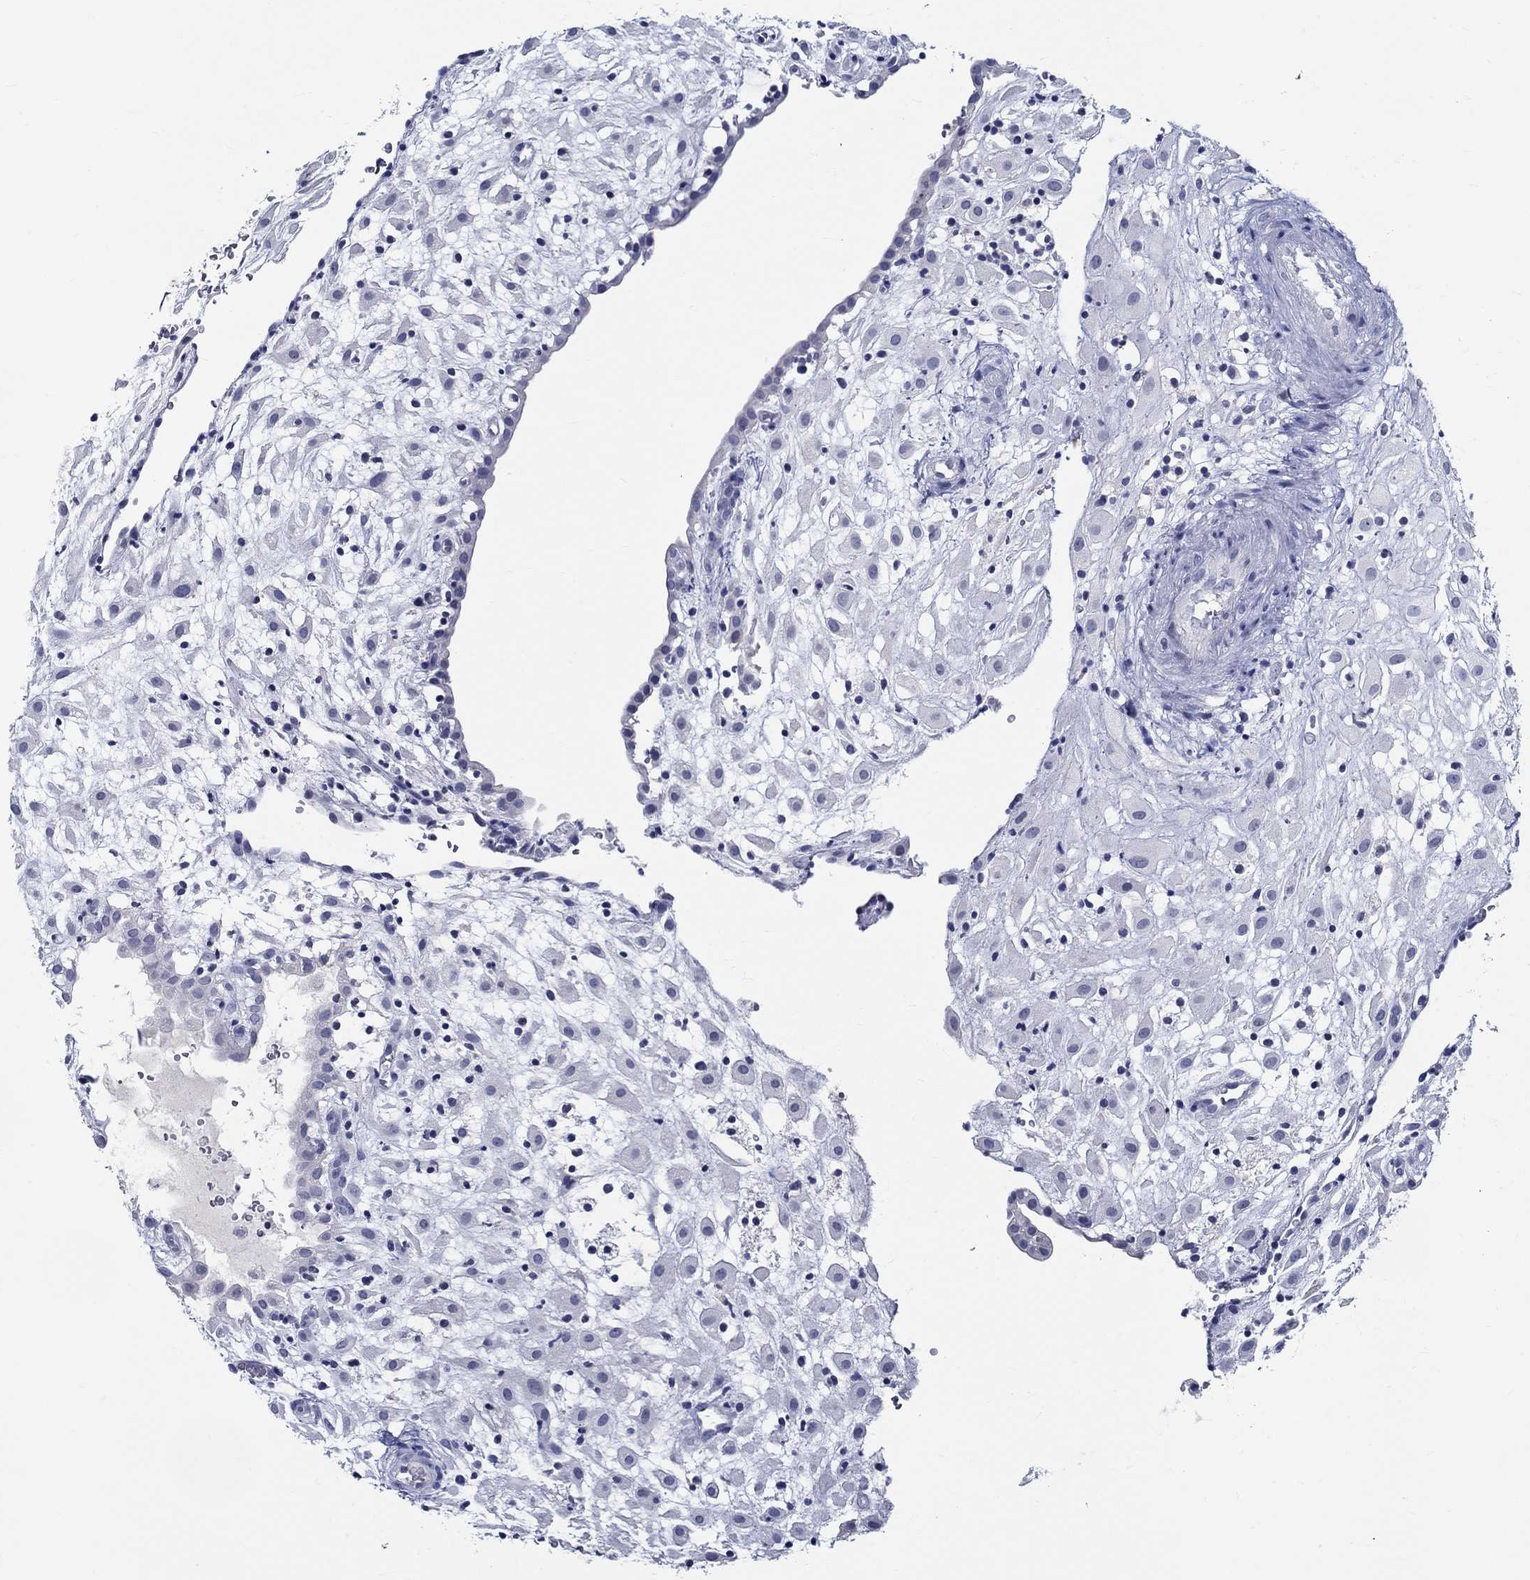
{"staining": {"intensity": "negative", "quantity": "none", "location": "none"}, "tissue": "placenta", "cell_type": "Decidual cells", "image_type": "normal", "snomed": [{"axis": "morphology", "description": "Normal tissue, NOS"}, {"axis": "topography", "description": "Placenta"}], "caption": "Decidual cells show no significant staining in unremarkable placenta. (IHC, brightfield microscopy, high magnification).", "gene": "CETN1", "patient": {"sex": "female", "age": 24}}